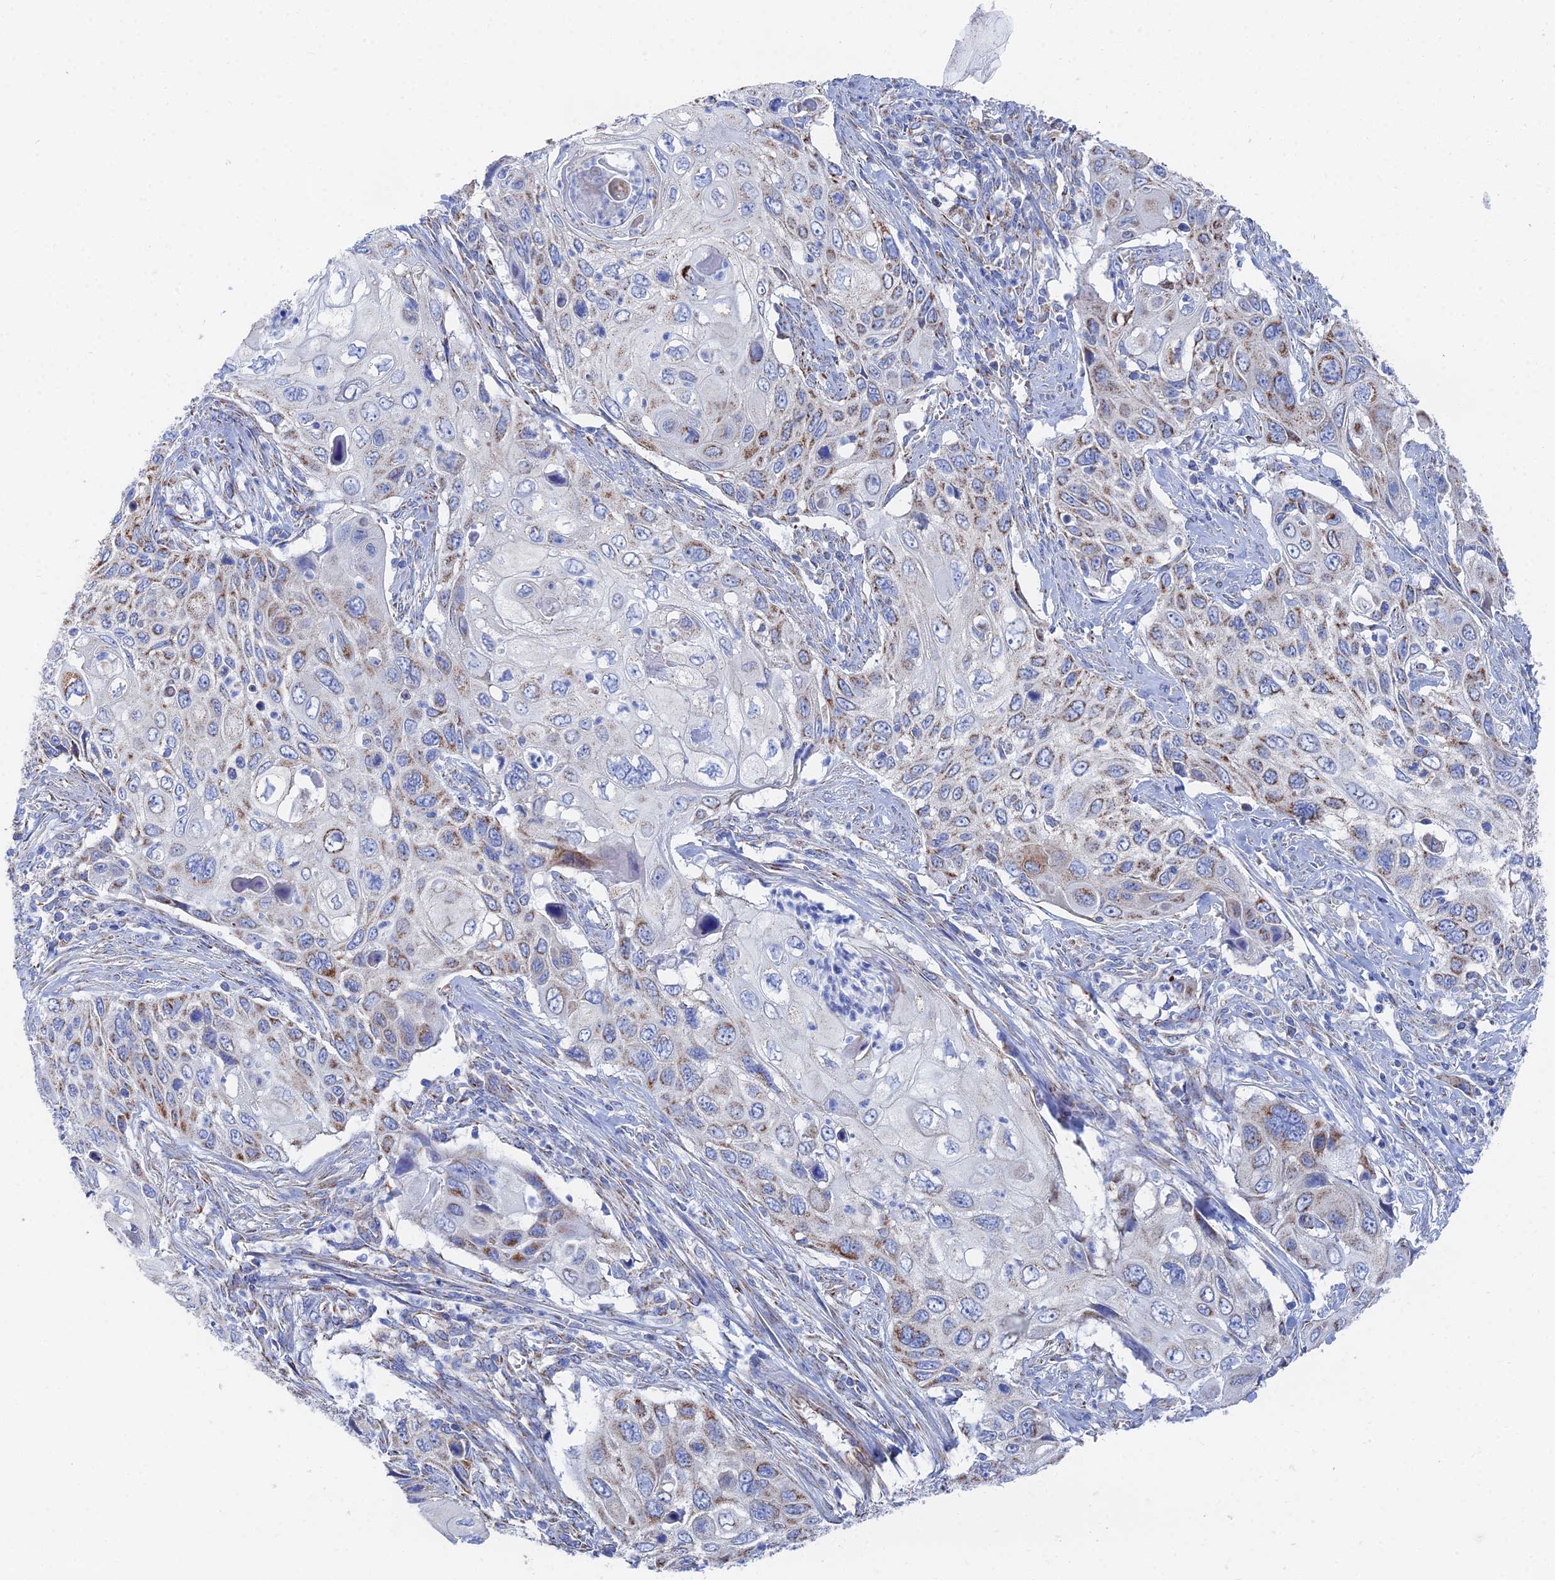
{"staining": {"intensity": "moderate", "quantity": "<25%", "location": "cytoplasmic/membranous"}, "tissue": "cervical cancer", "cell_type": "Tumor cells", "image_type": "cancer", "snomed": [{"axis": "morphology", "description": "Squamous cell carcinoma, NOS"}, {"axis": "topography", "description": "Cervix"}], "caption": "DAB immunohistochemical staining of human cervical cancer (squamous cell carcinoma) reveals moderate cytoplasmic/membranous protein staining in approximately <25% of tumor cells.", "gene": "IFT80", "patient": {"sex": "female", "age": 70}}